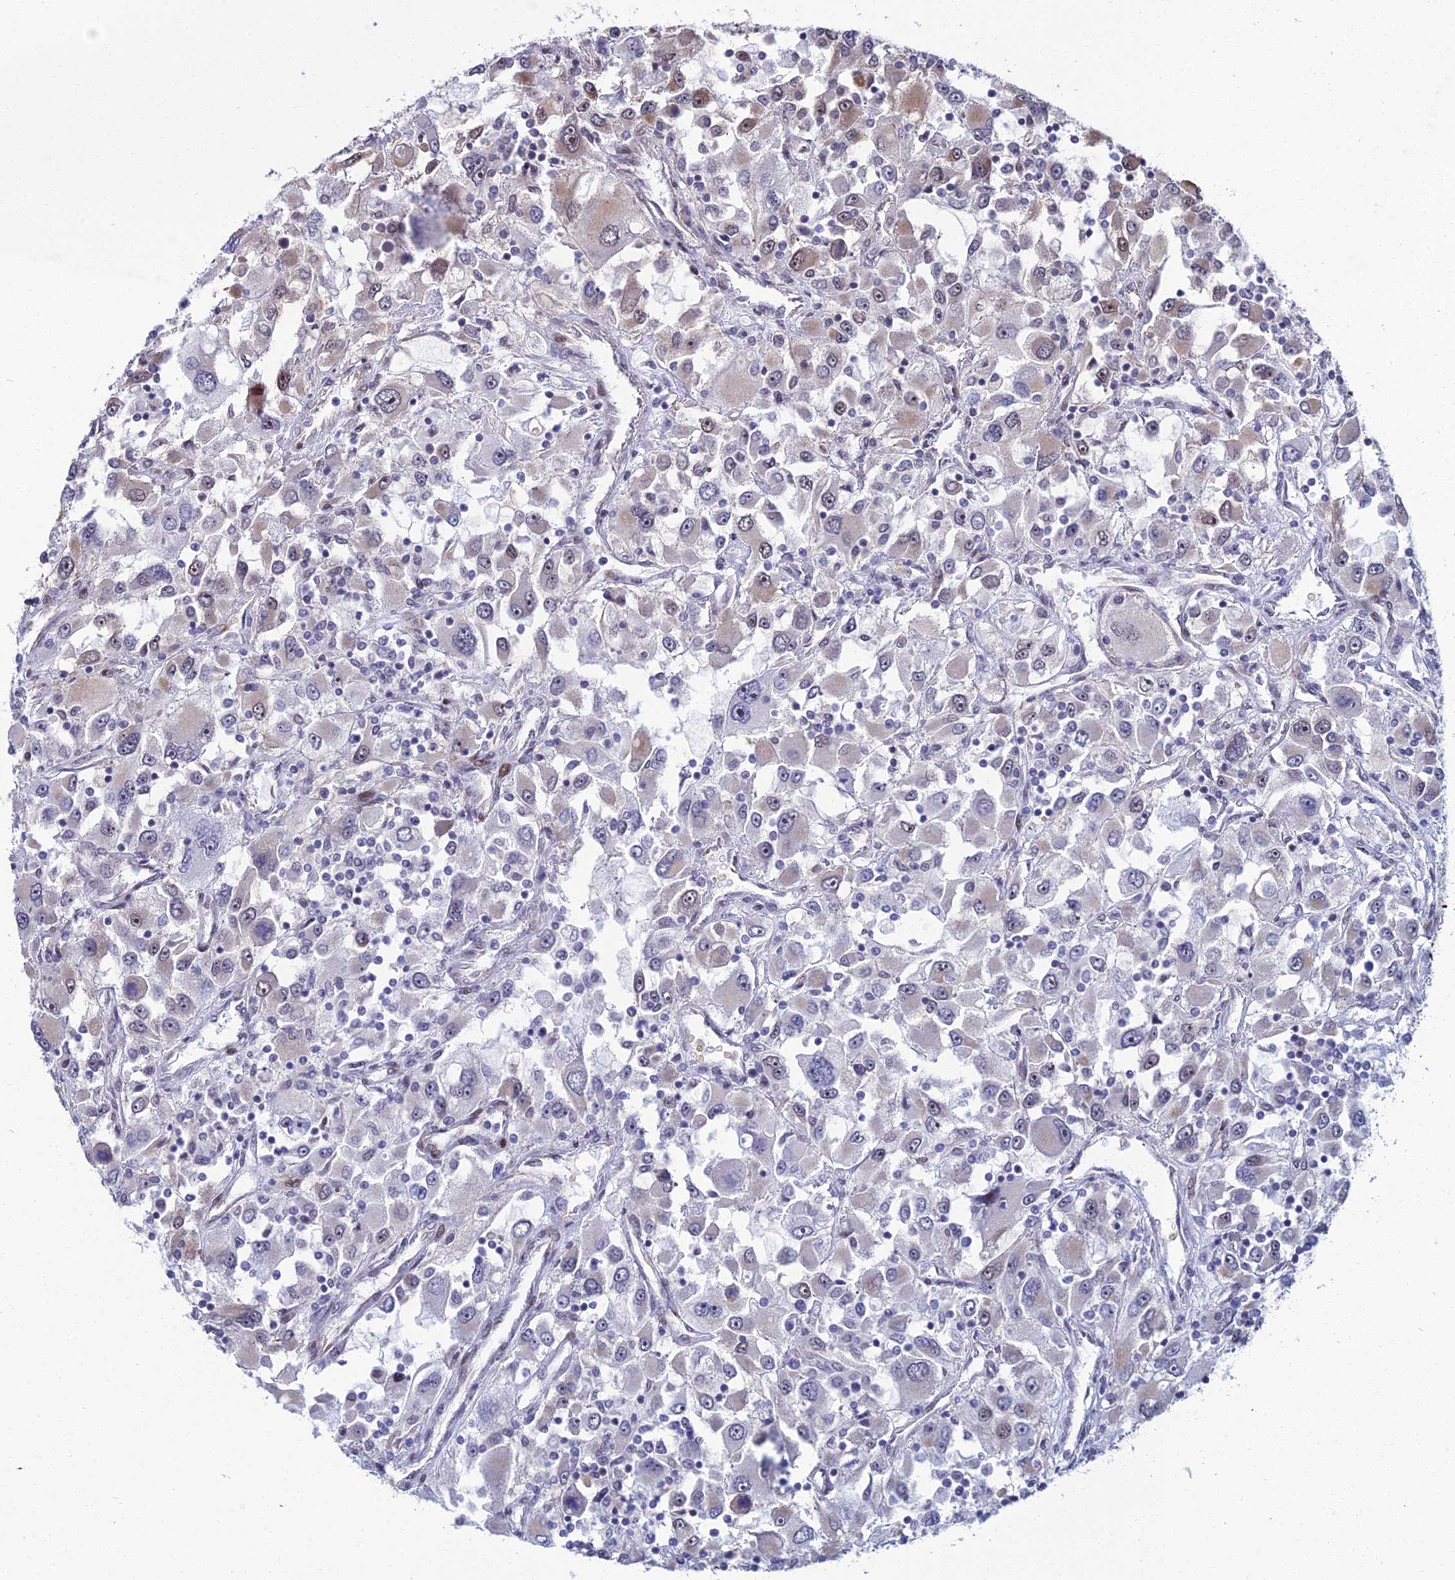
{"staining": {"intensity": "weak", "quantity": "<25%", "location": "cytoplasmic/membranous"}, "tissue": "renal cancer", "cell_type": "Tumor cells", "image_type": "cancer", "snomed": [{"axis": "morphology", "description": "Adenocarcinoma, NOS"}, {"axis": "topography", "description": "Kidney"}], "caption": "DAB (3,3'-diaminobenzidine) immunohistochemical staining of human renal cancer (adenocarcinoma) shows no significant expression in tumor cells. (Stains: DAB immunohistochemistry (IHC) with hematoxylin counter stain, Microscopy: brightfield microscopy at high magnification).", "gene": "ZNF668", "patient": {"sex": "female", "age": 52}}